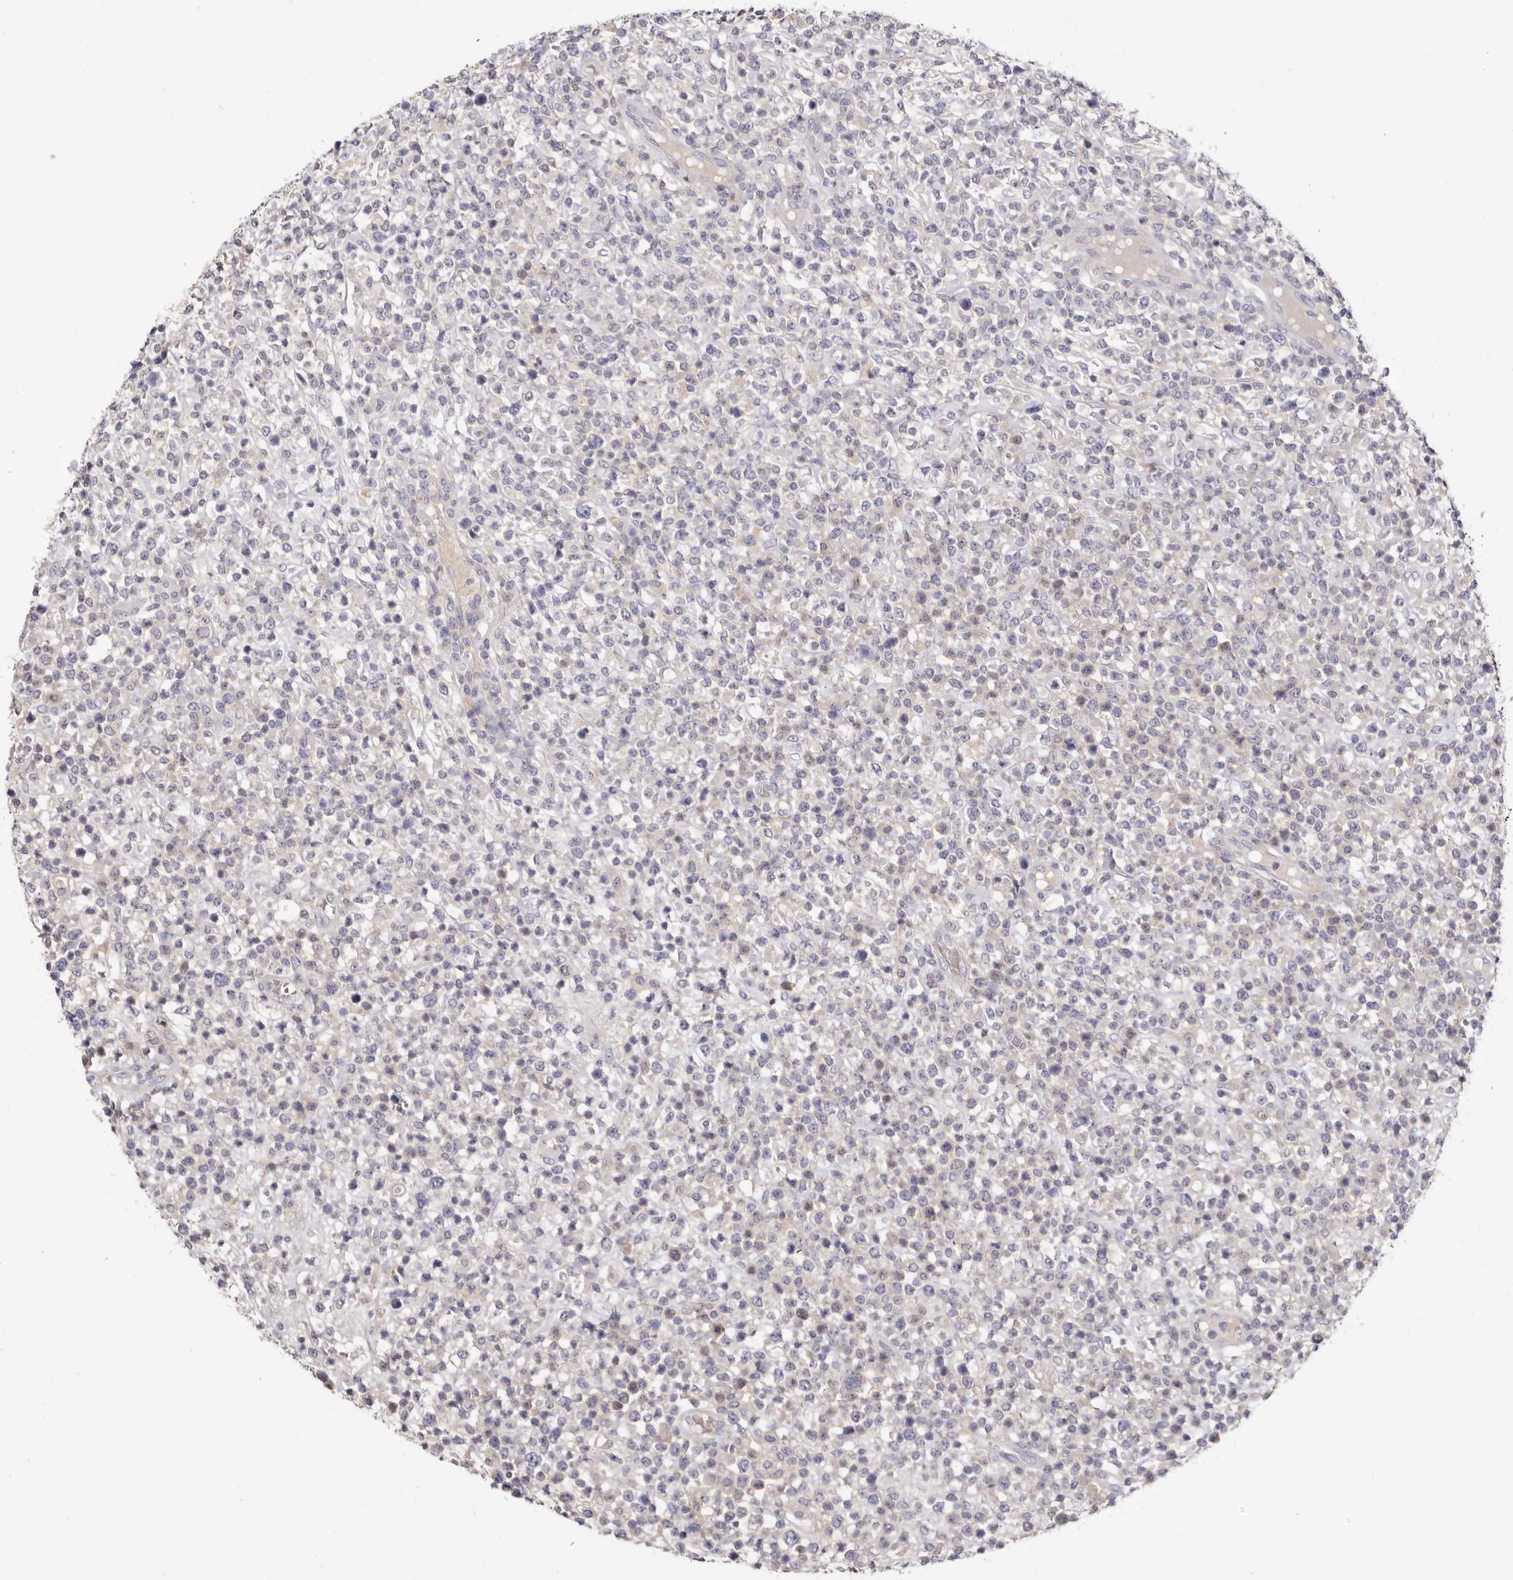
{"staining": {"intensity": "negative", "quantity": "none", "location": "none"}, "tissue": "lymphoma", "cell_type": "Tumor cells", "image_type": "cancer", "snomed": [{"axis": "morphology", "description": "Malignant lymphoma, non-Hodgkin's type, High grade"}, {"axis": "topography", "description": "Colon"}], "caption": "Tumor cells are negative for protein expression in human malignant lymphoma, non-Hodgkin's type (high-grade). (Stains: DAB IHC with hematoxylin counter stain, Microscopy: brightfield microscopy at high magnification).", "gene": "S1PR5", "patient": {"sex": "female", "age": 53}}